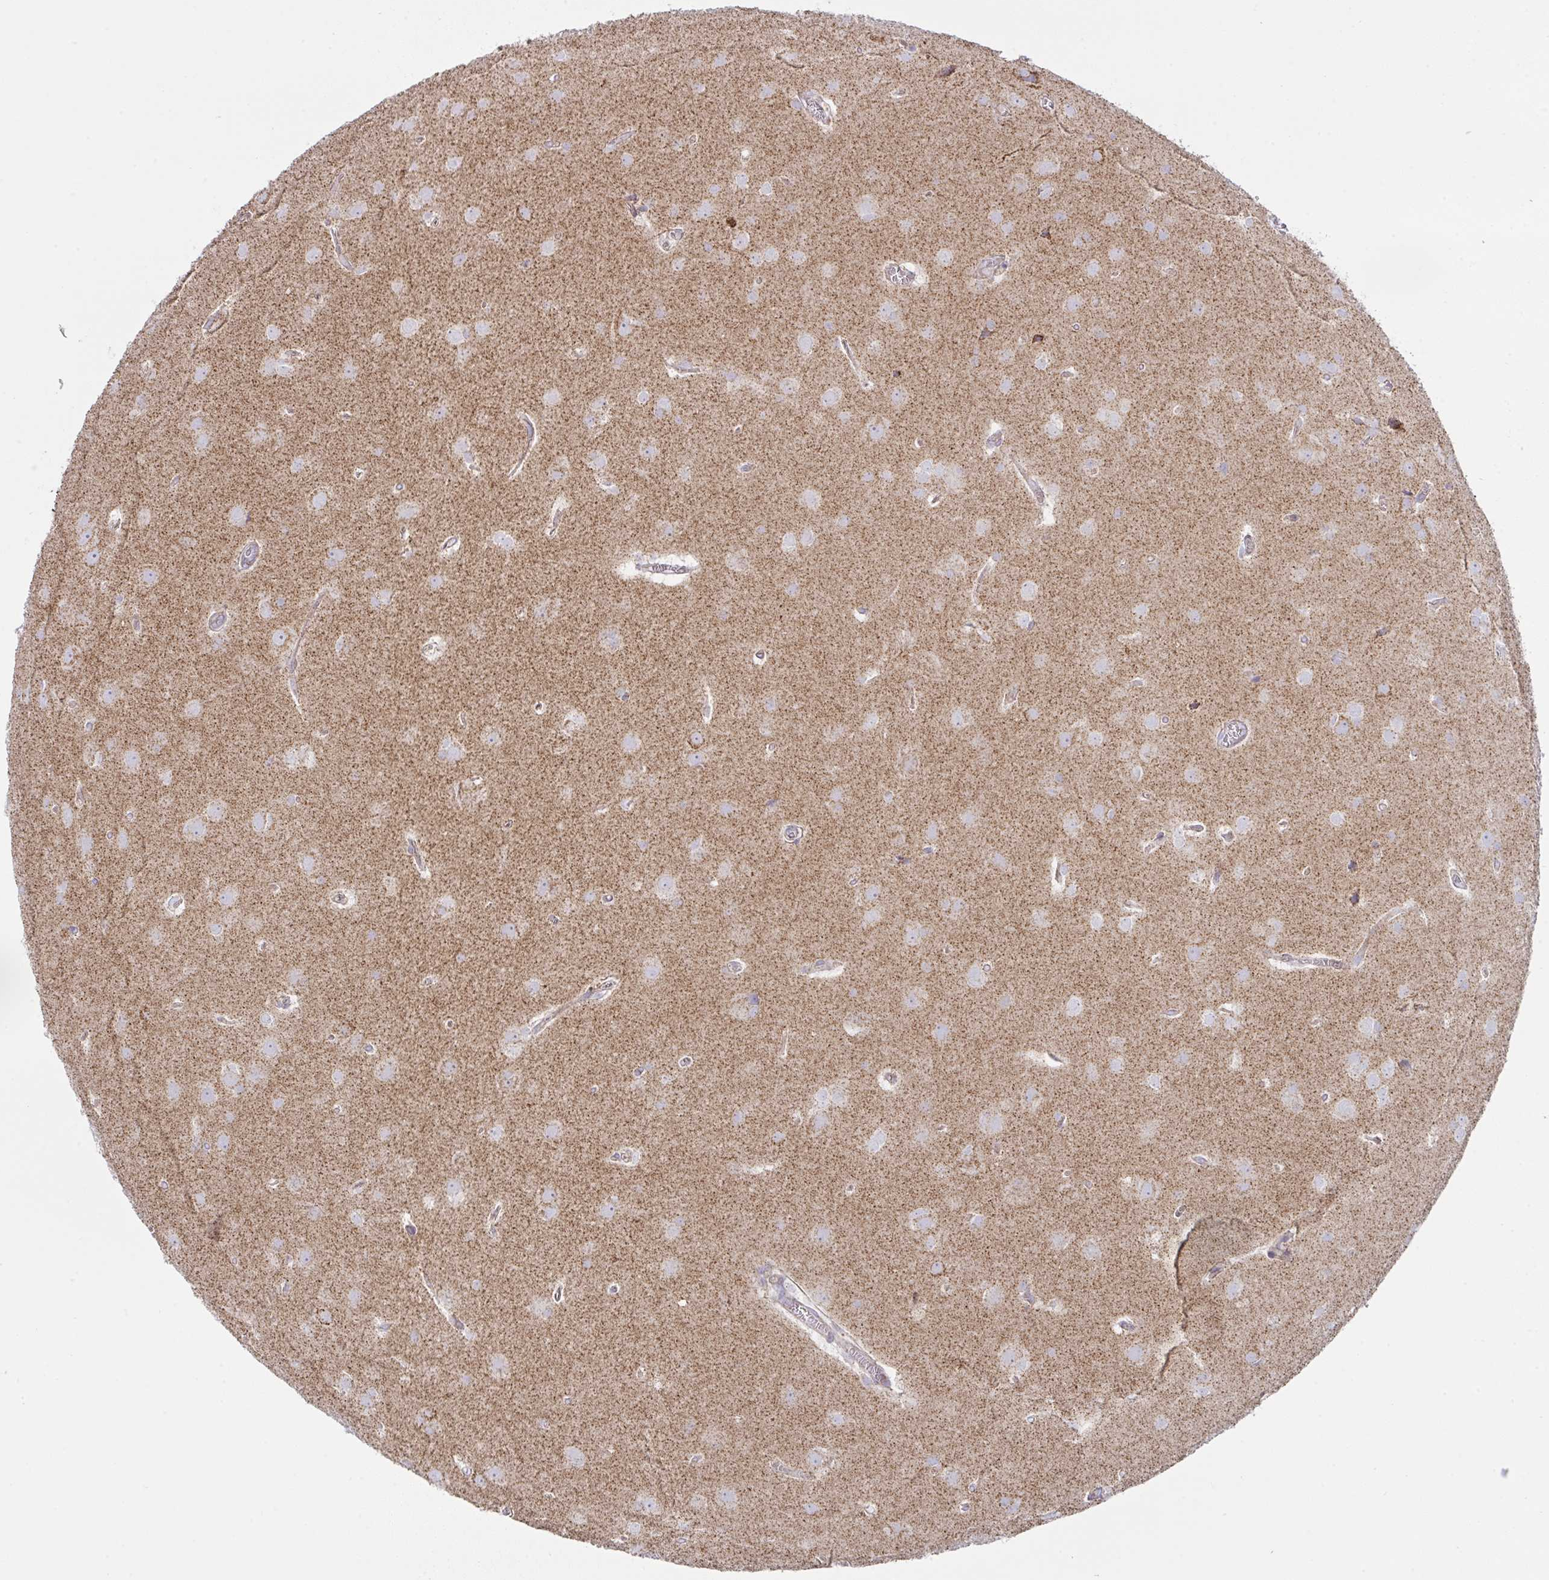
{"staining": {"intensity": "negative", "quantity": "none", "location": "none"}, "tissue": "glioma", "cell_type": "Tumor cells", "image_type": "cancer", "snomed": [{"axis": "morphology", "description": "Glioma, malignant, Low grade"}, {"axis": "topography", "description": "Brain"}], "caption": "Immunohistochemistry histopathology image of malignant glioma (low-grade) stained for a protein (brown), which exhibits no positivity in tumor cells.", "gene": "DOK7", "patient": {"sex": "female", "age": 32}}